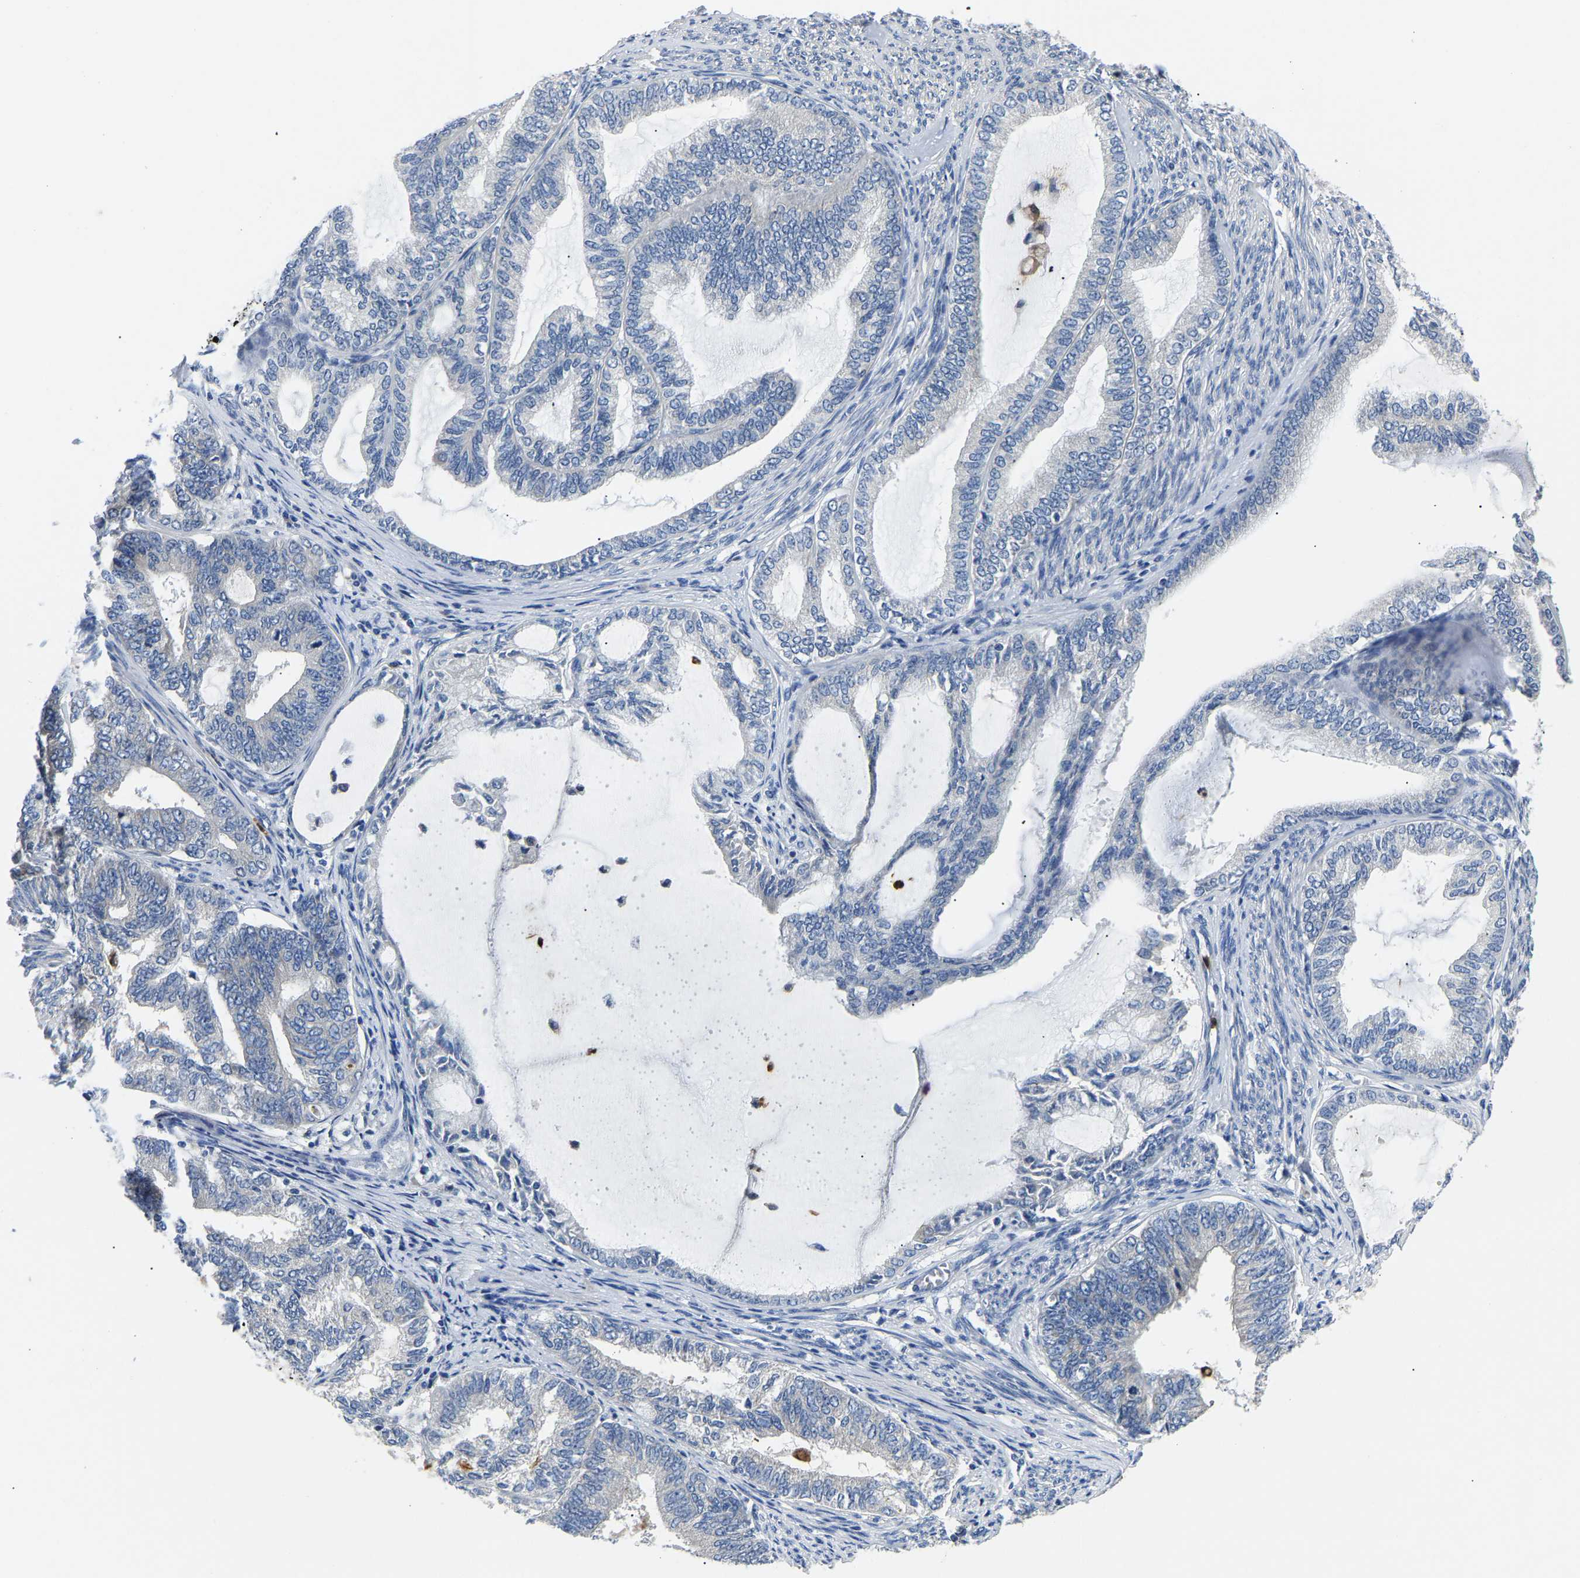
{"staining": {"intensity": "negative", "quantity": "none", "location": "none"}, "tissue": "endometrial cancer", "cell_type": "Tumor cells", "image_type": "cancer", "snomed": [{"axis": "morphology", "description": "Adenocarcinoma, NOS"}, {"axis": "topography", "description": "Endometrium"}], "caption": "DAB immunohistochemical staining of human adenocarcinoma (endometrial) reveals no significant expression in tumor cells. (Brightfield microscopy of DAB immunohistochemistry at high magnification).", "gene": "TOR1B", "patient": {"sex": "female", "age": 86}}